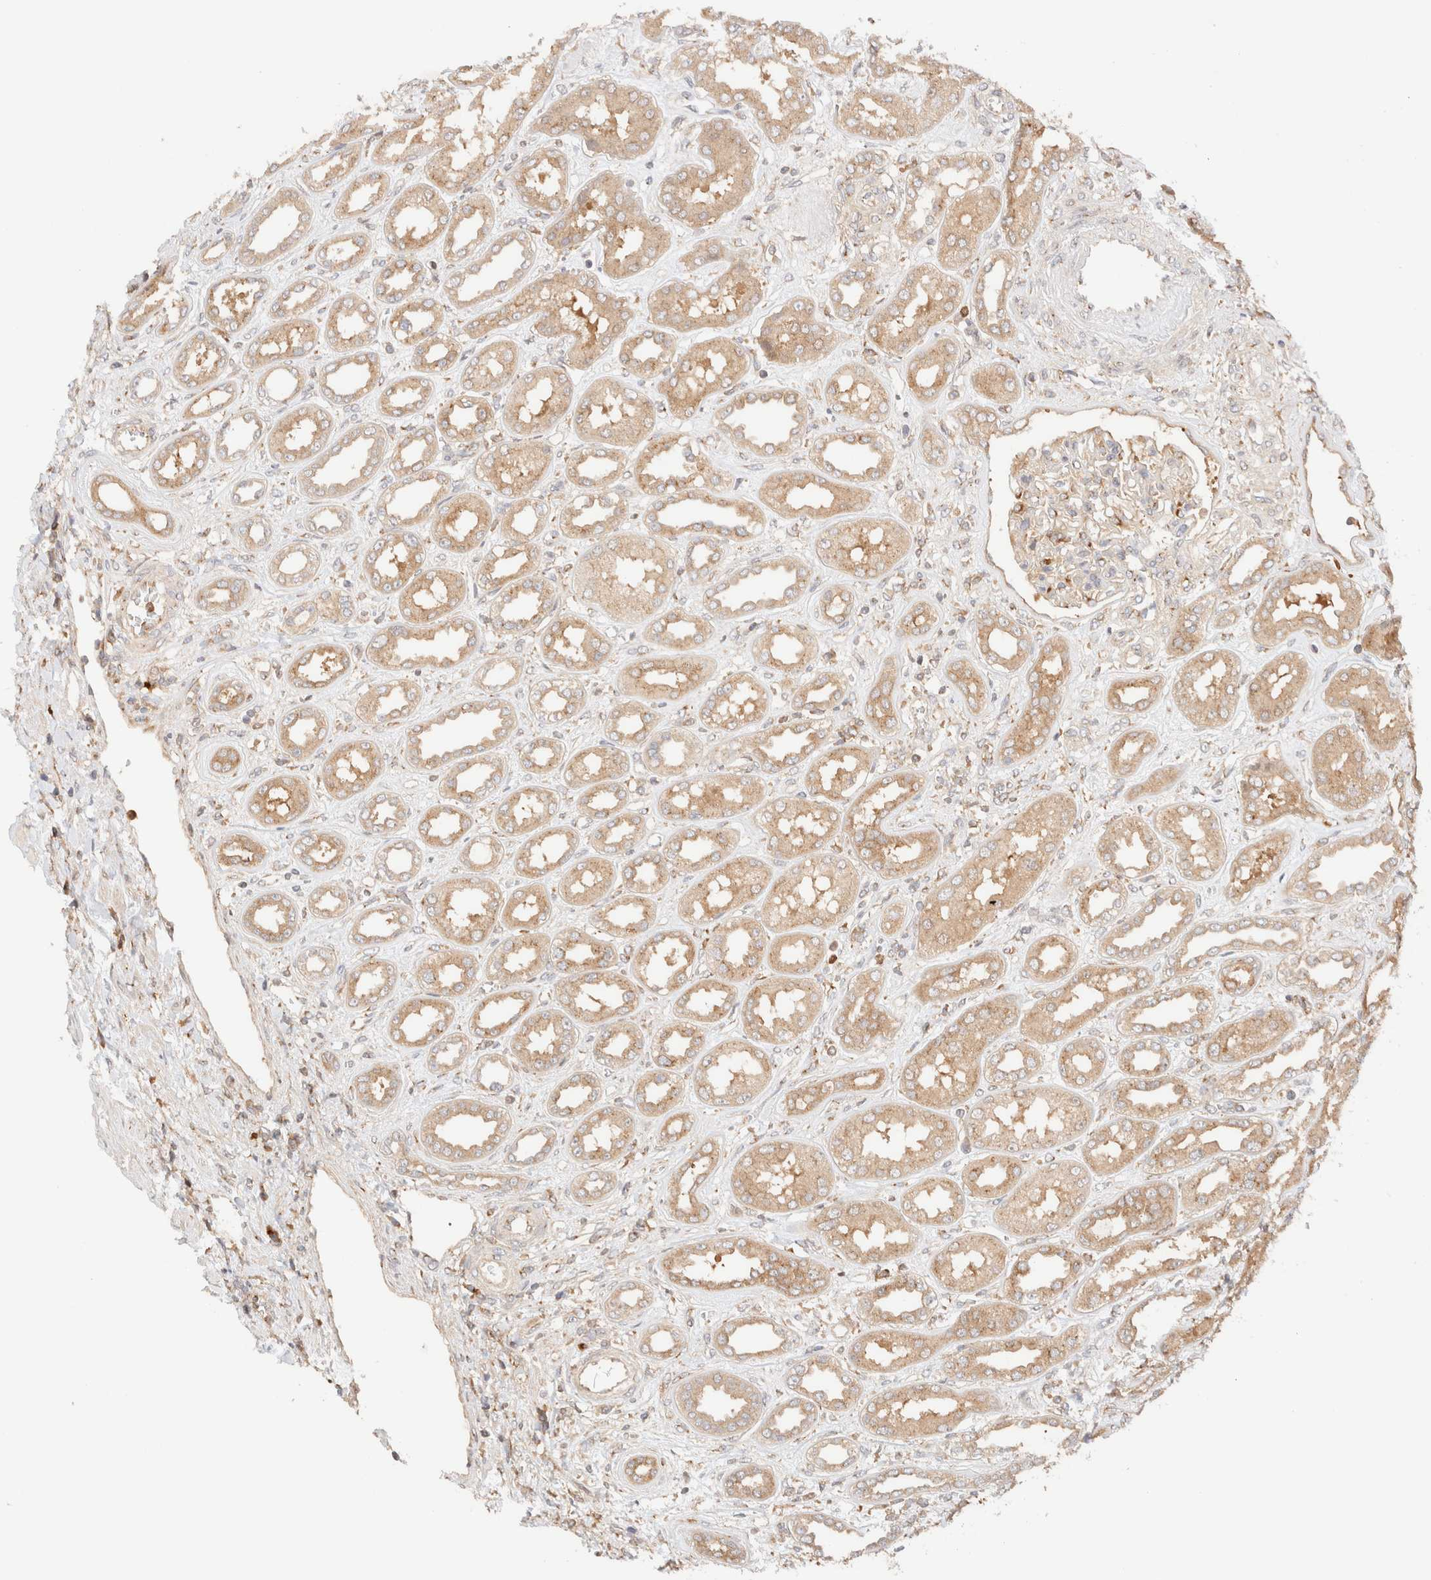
{"staining": {"intensity": "moderate", "quantity": "<25%", "location": "cytoplasmic/membranous"}, "tissue": "kidney", "cell_type": "Cells in glomeruli", "image_type": "normal", "snomed": [{"axis": "morphology", "description": "Normal tissue, NOS"}, {"axis": "topography", "description": "Kidney"}], "caption": "Unremarkable kidney displays moderate cytoplasmic/membranous staining in about <25% of cells in glomeruli.", "gene": "RABEP1", "patient": {"sex": "male", "age": 59}}